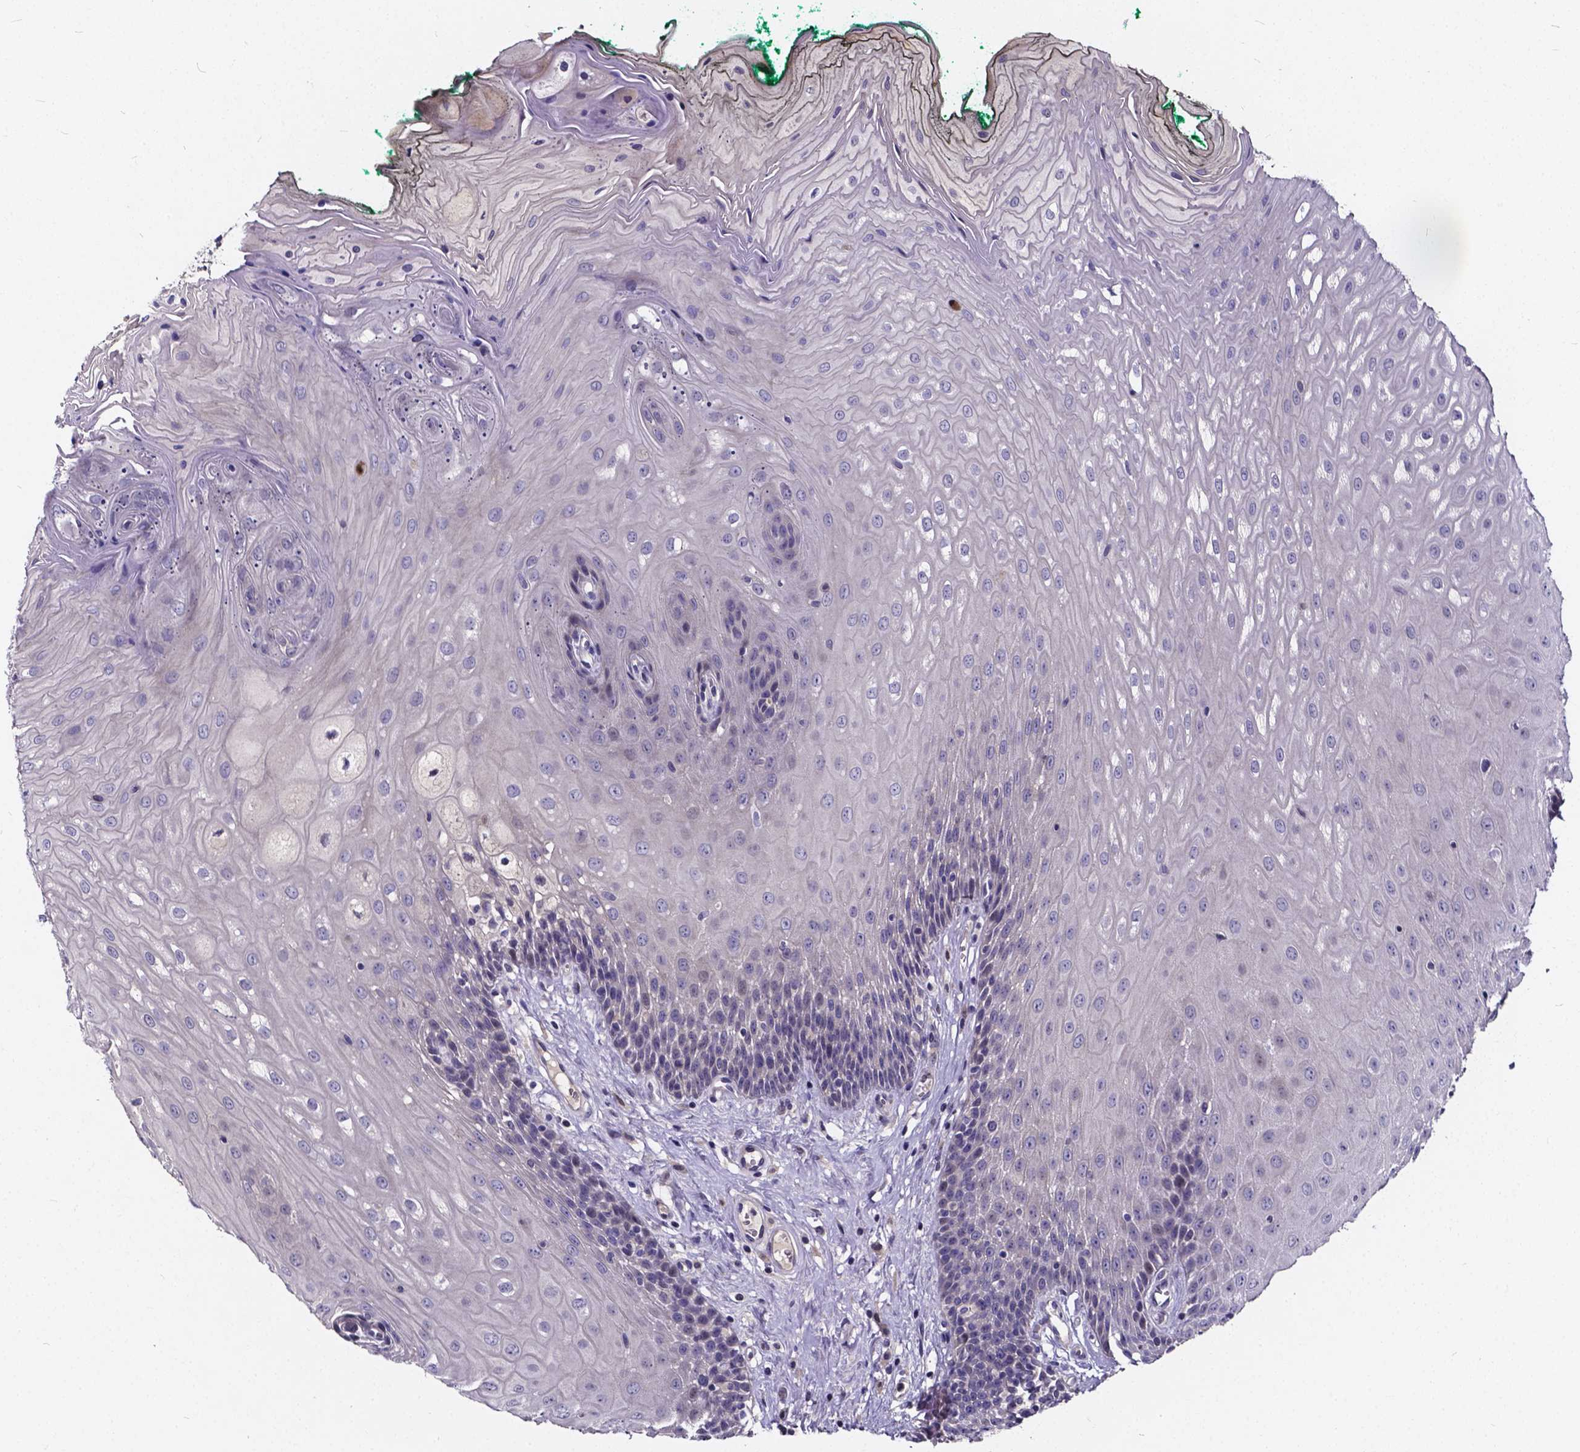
{"staining": {"intensity": "negative", "quantity": "none", "location": "none"}, "tissue": "oral mucosa", "cell_type": "Squamous epithelial cells", "image_type": "normal", "snomed": [{"axis": "morphology", "description": "Normal tissue, NOS"}, {"axis": "topography", "description": "Oral tissue"}], "caption": "Immunohistochemical staining of normal human oral mucosa reveals no significant expression in squamous epithelial cells.", "gene": "SOWAHA", "patient": {"sex": "female", "age": 68}}